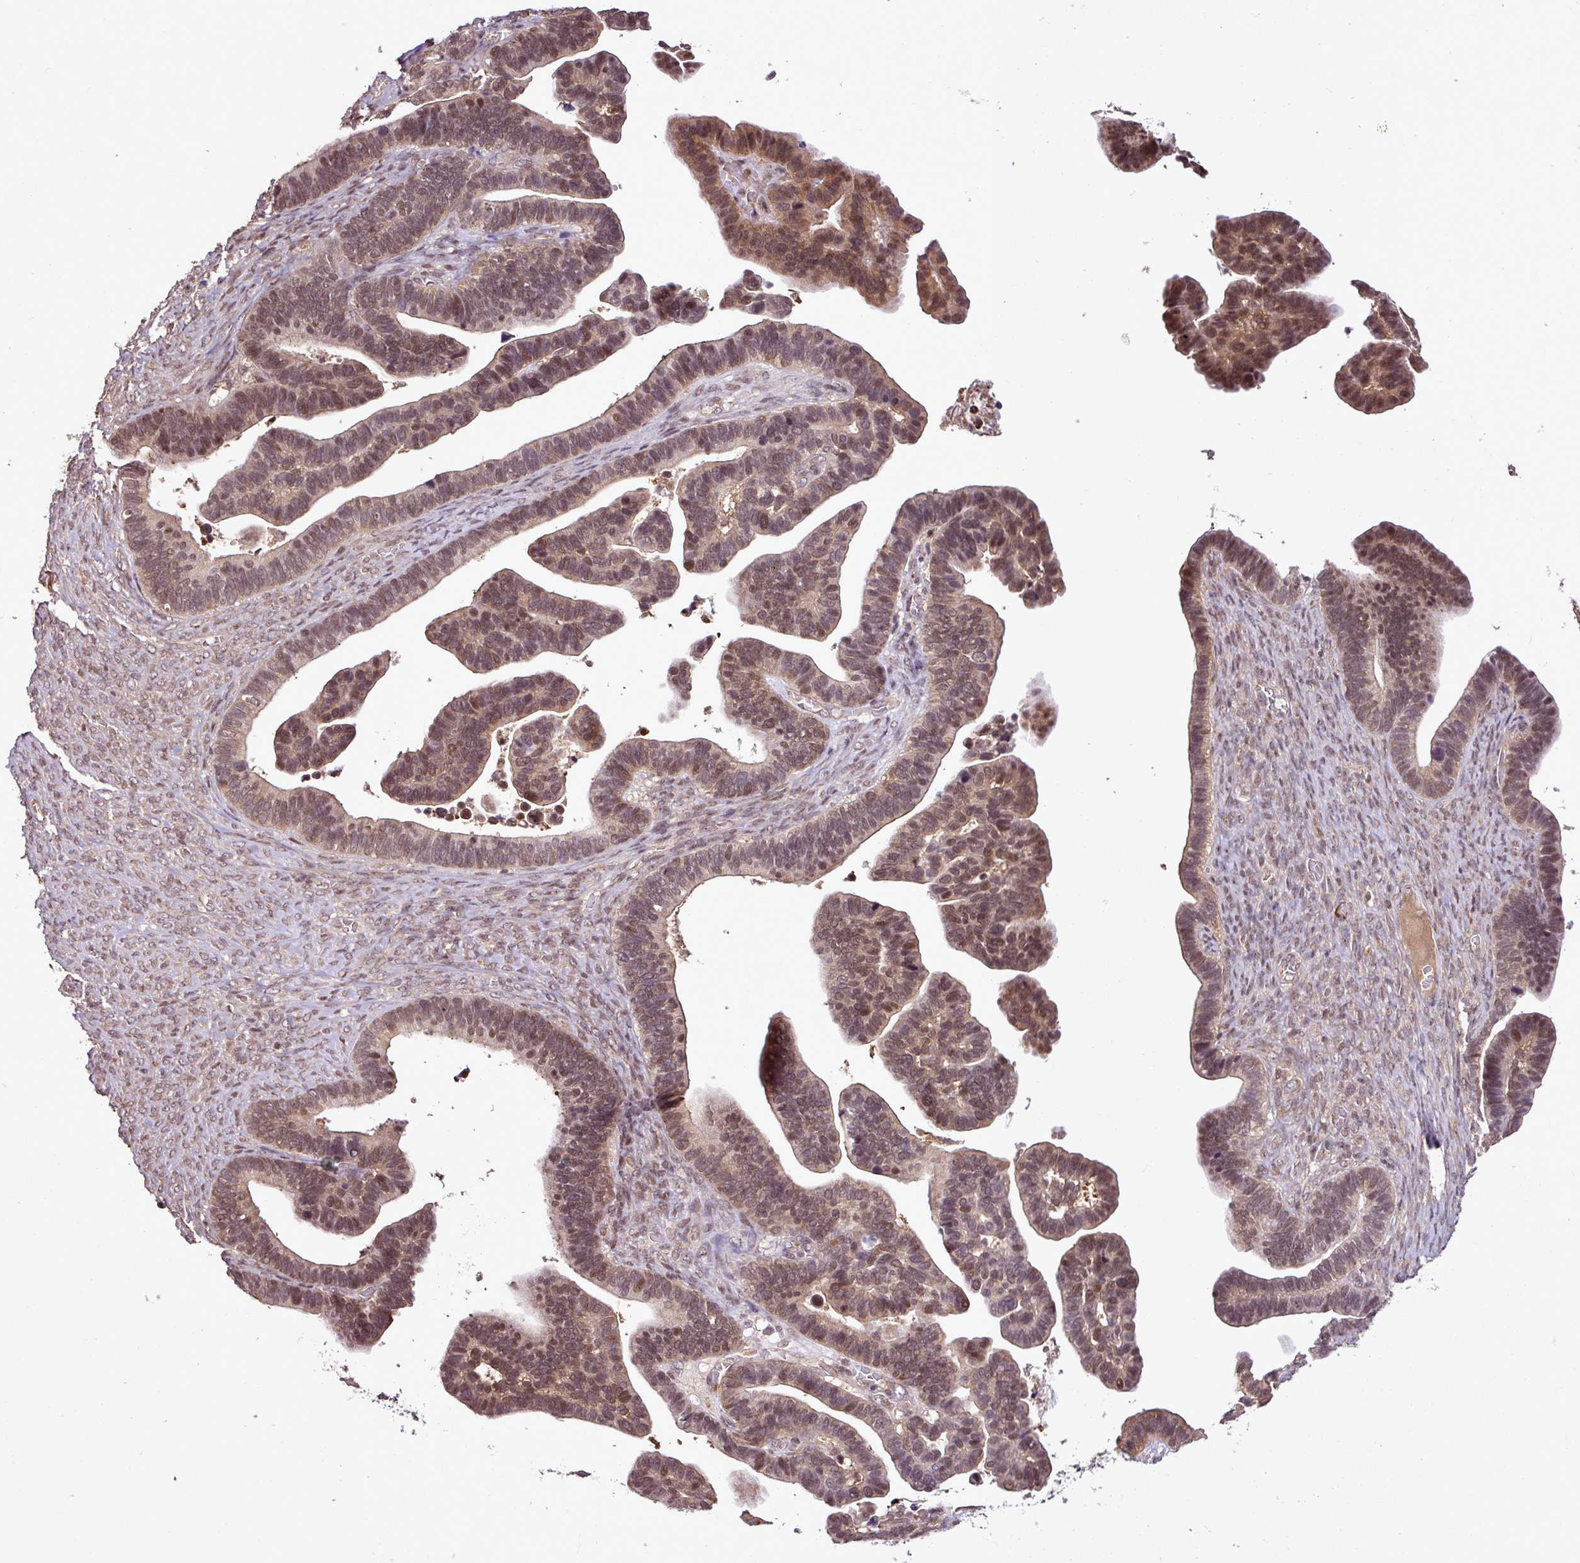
{"staining": {"intensity": "moderate", "quantity": ">75%", "location": "cytoplasmic/membranous,nuclear"}, "tissue": "ovarian cancer", "cell_type": "Tumor cells", "image_type": "cancer", "snomed": [{"axis": "morphology", "description": "Cystadenocarcinoma, serous, NOS"}, {"axis": "topography", "description": "Ovary"}], "caption": "This is a photomicrograph of immunohistochemistry staining of serous cystadenocarcinoma (ovarian), which shows moderate staining in the cytoplasmic/membranous and nuclear of tumor cells.", "gene": "ITPKC", "patient": {"sex": "female", "age": 56}}